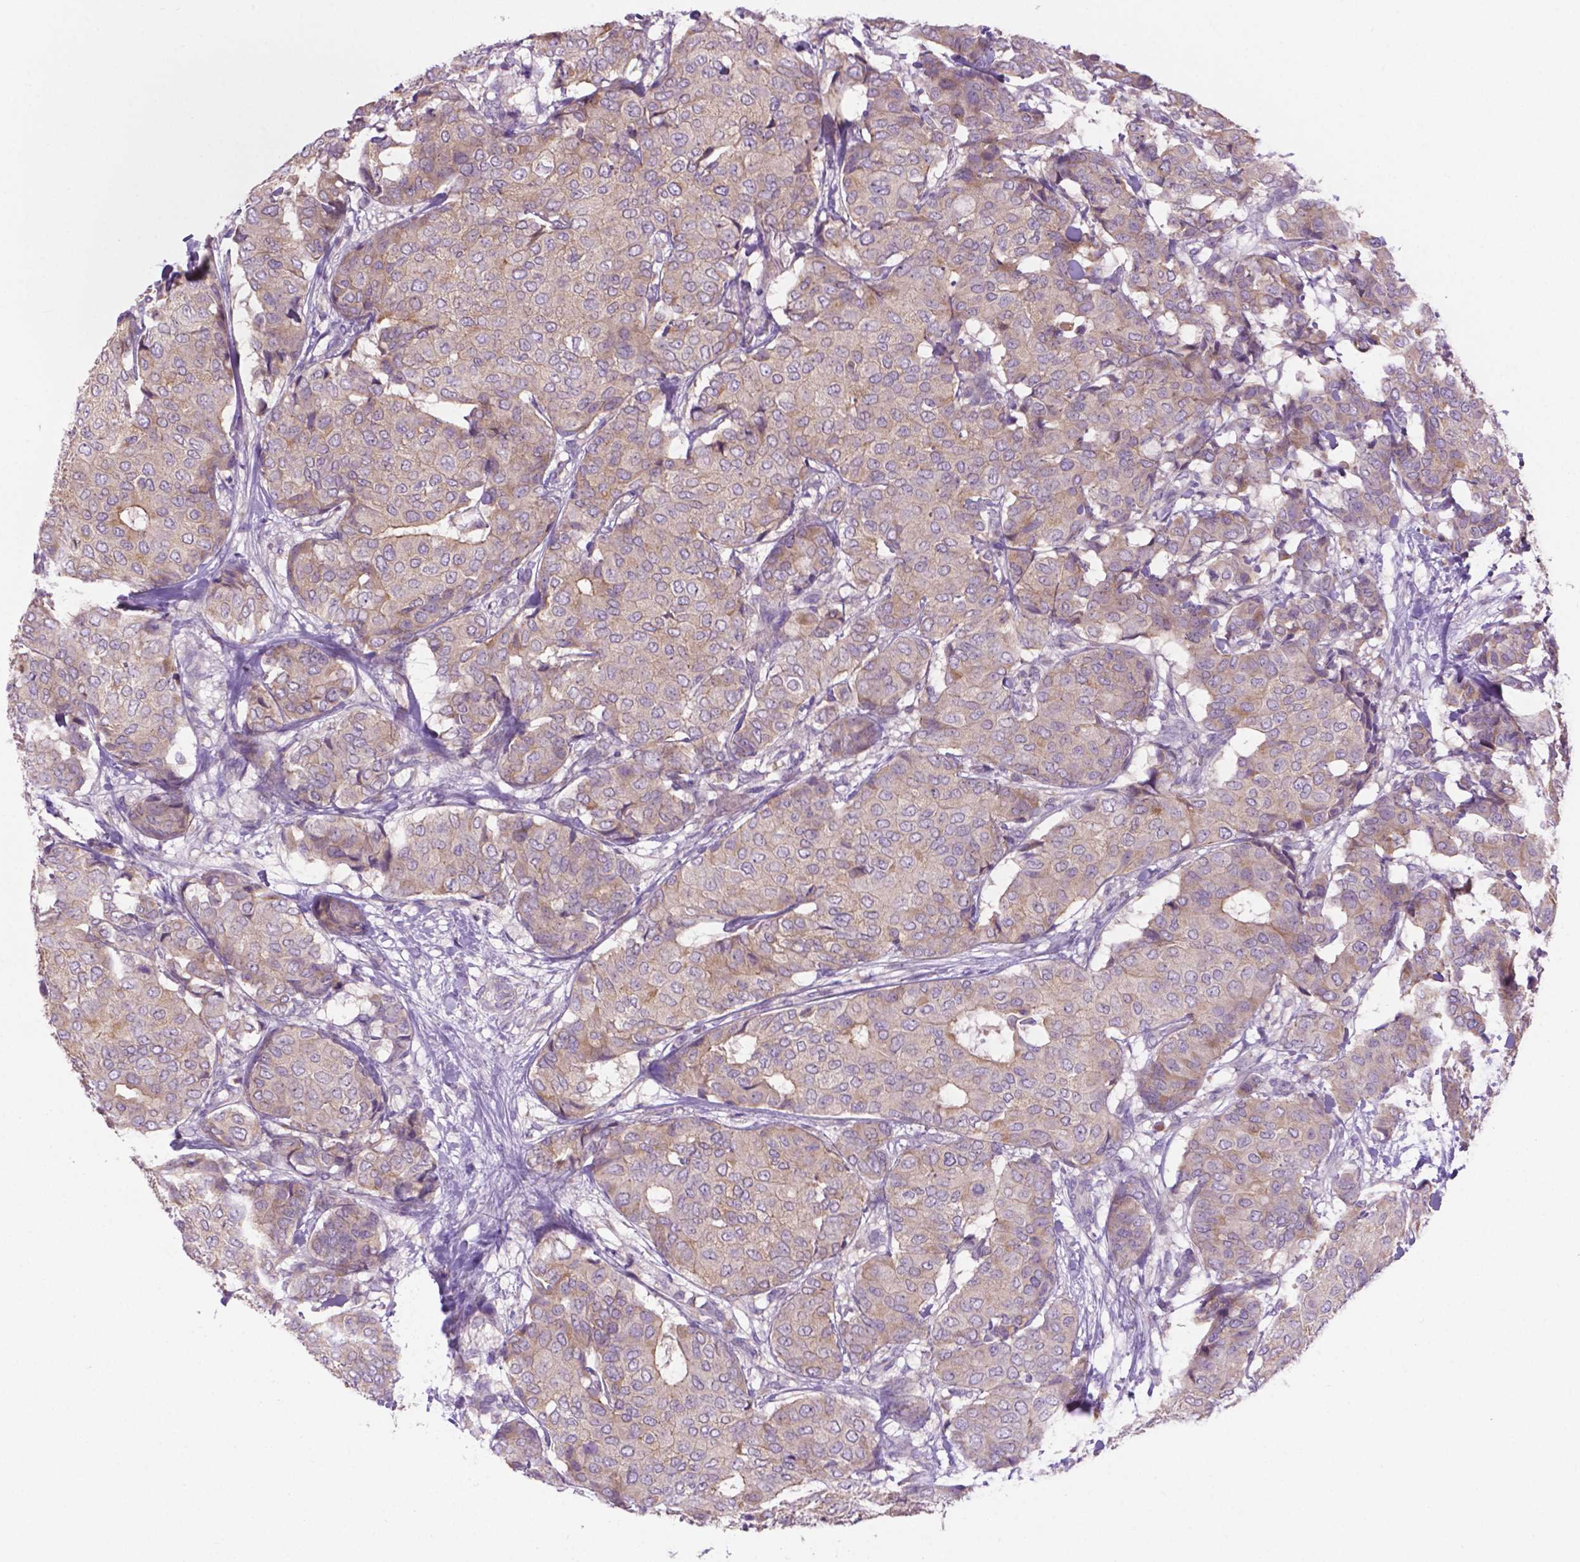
{"staining": {"intensity": "weak", "quantity": "<25%", "location": "cytoplasmic/membranous"}, "tissue": "breast cancer", "cell_type": "Tumor cells", "image_type": "cancer", "snomed": [{"axis": "morphology", "description": "Duct carcinoma"}, {"axis": "topography", "description": "Breast"}], "caption": "A photomicrograph of breast infiltrating ductal carcinoma stained for a protein demonstrates no brown staining in tumor cells. Brightfield microscopy of IHC stained with DAB (3,3'-diaminobenzidine) (brown) and hematoxylin (blue), captured at high magnification.", "gene": "CDH7", "patient": {"sex": "female", "age": 75}}